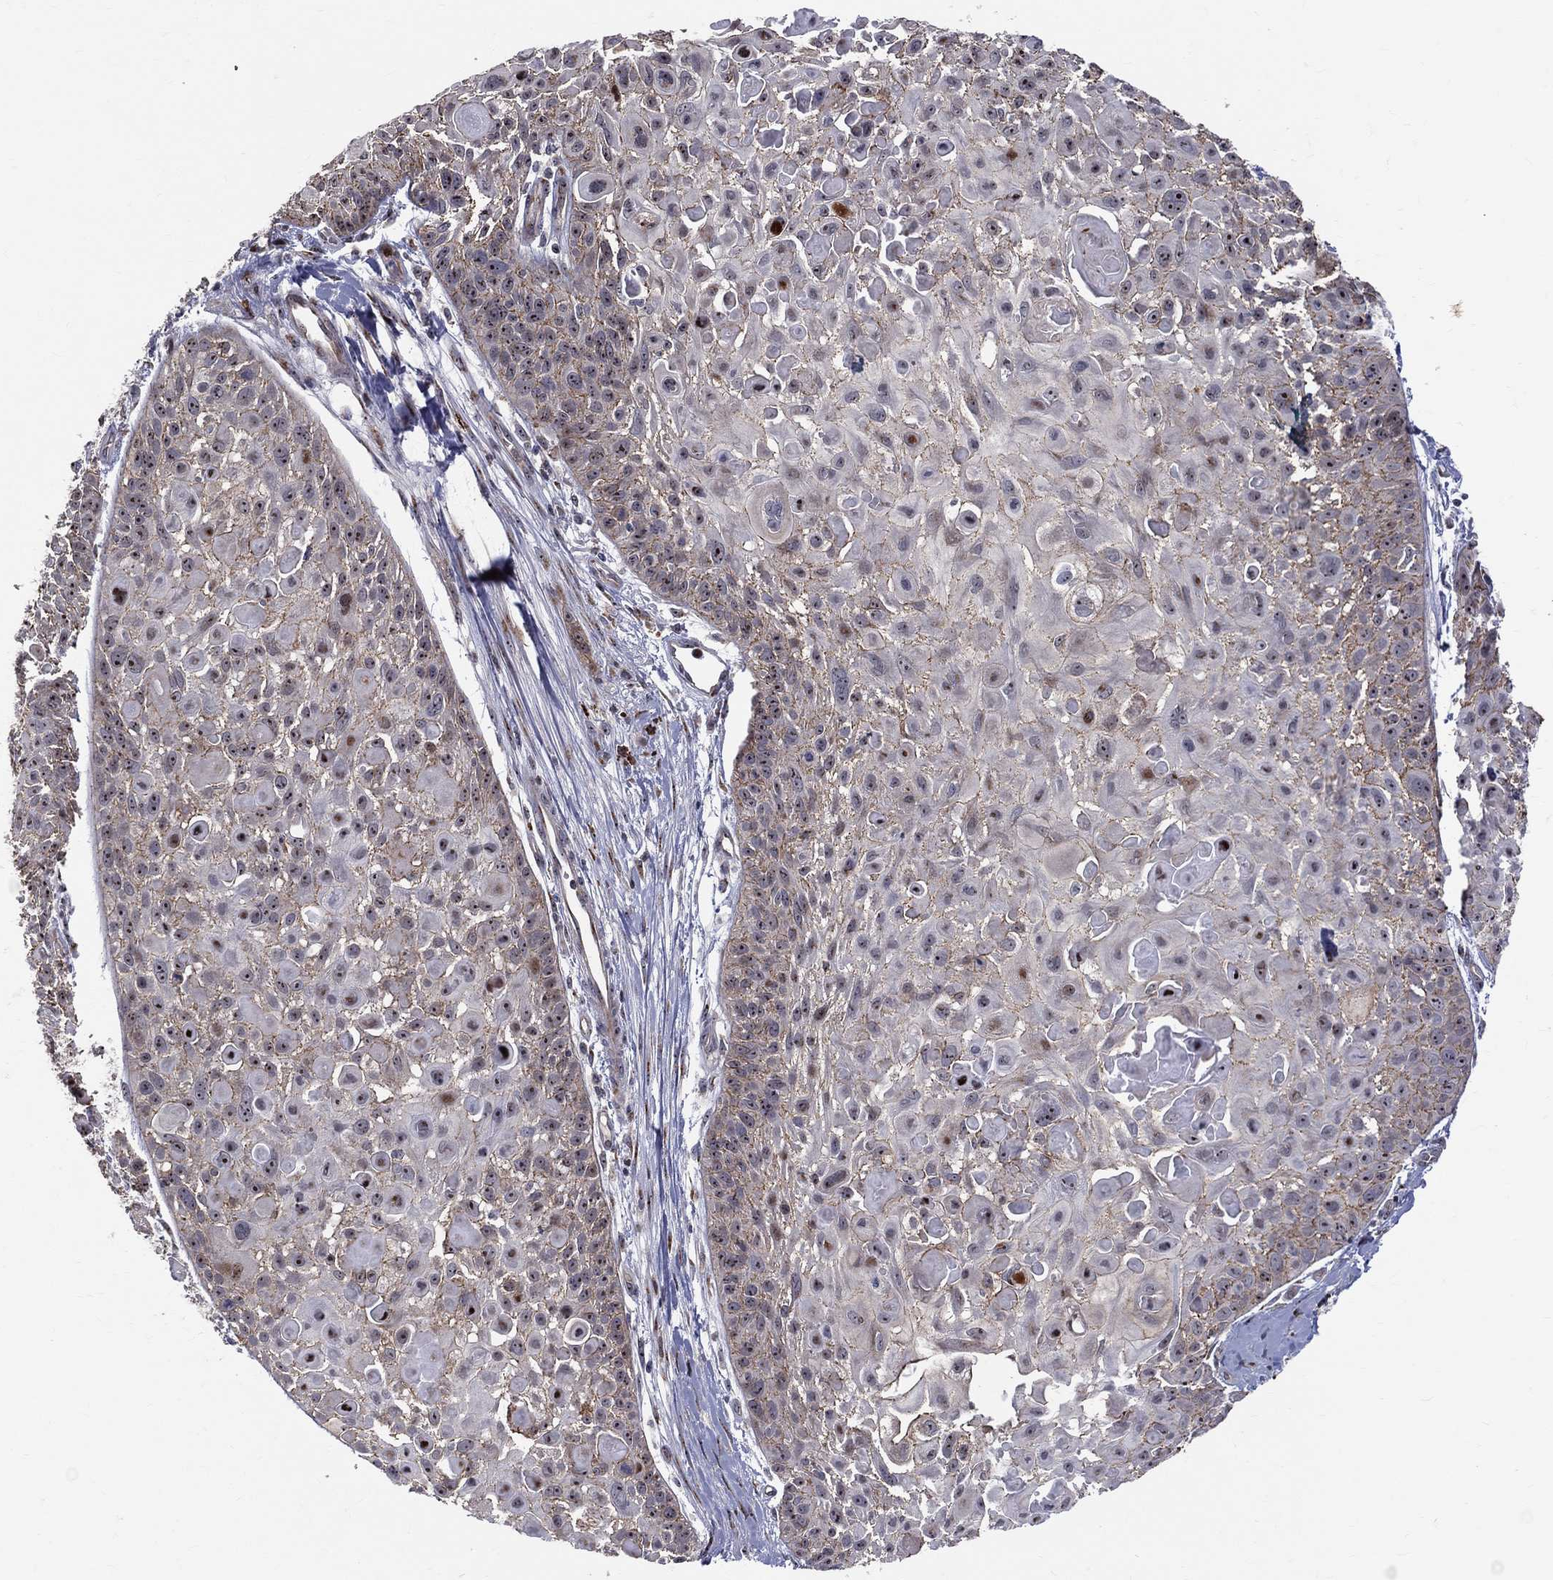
{"staining": {"intensity": "strong", "quantity": "25%-75%", "location": "nuclear"}, "tissue": "skin cancer", "cell_type": "Tumor cells", "image_type": "cancer", "snomed": [{"axis": "morphology", "description": "Squamous cell carcinoma, NOS"}, {"axis": "topography", "description": "Skin"}, {"axis": "topography", "description": "Anal"}], "caption": "High-power microscopy captured an immunohistochemistry image of skin squamous cell carcinoma, revealing strong nuclear positivity in about 25%-75% of tumor cells.", "gene": "VHL", "patient": {"sex": "female", "age": 75}}